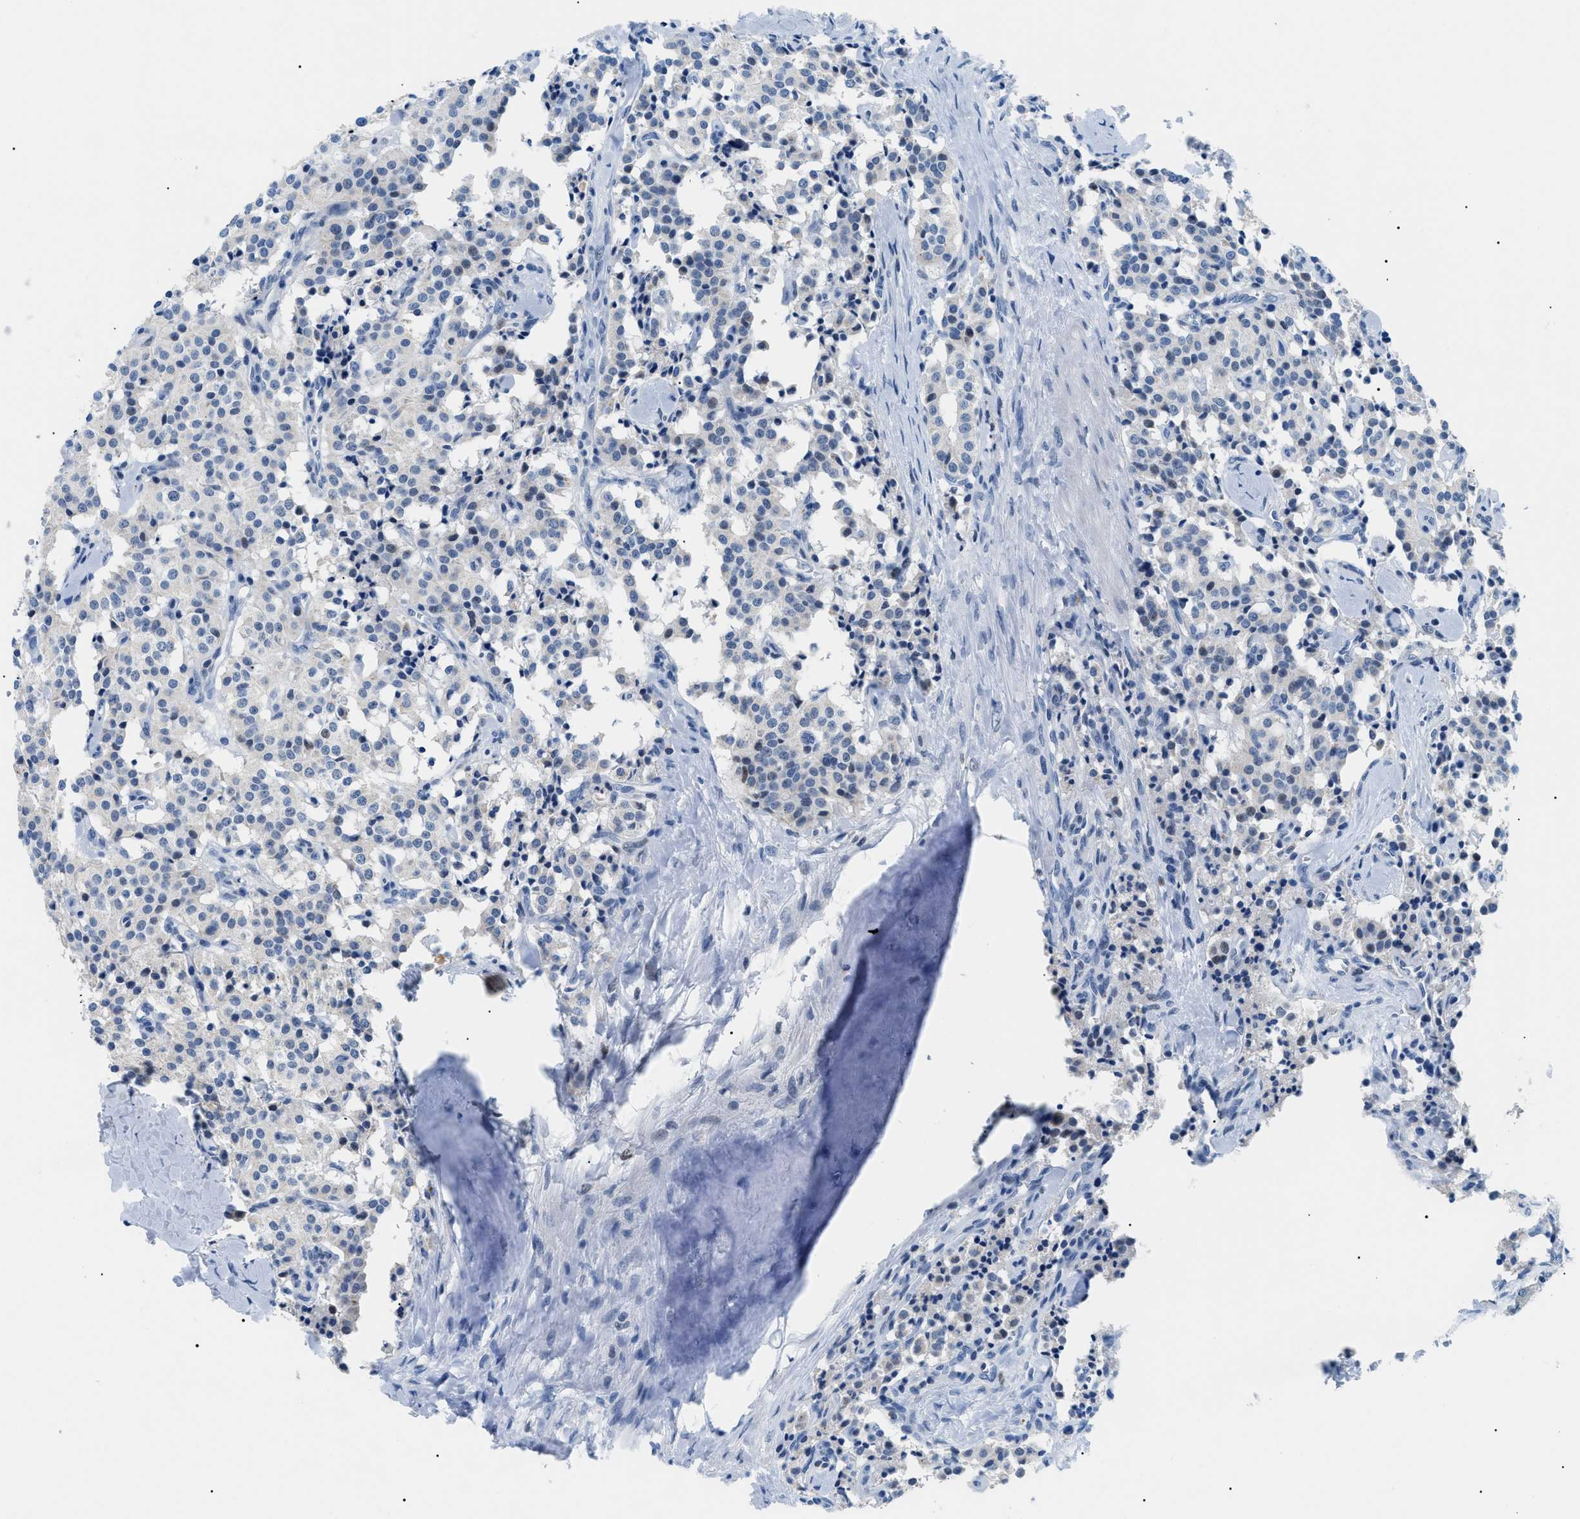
{"staining": {"intensity": "negative", "quantity": "none", "location": "none"}, "tissue": "carcinoid", "cell_type": "Tumor cells", "image_type": "cancer", "snomed": [{"axis": "morphology", "description": "Carcinoid, malignant, NOS"}, {"axis": "topography", "description": "Lung"}], "caption": "Immunohistochemical staining of carcinoid reveals no significant expression in tumor cells.", "gene": "SMARCC1", "patient": {"sex": "male", "age": 30}}